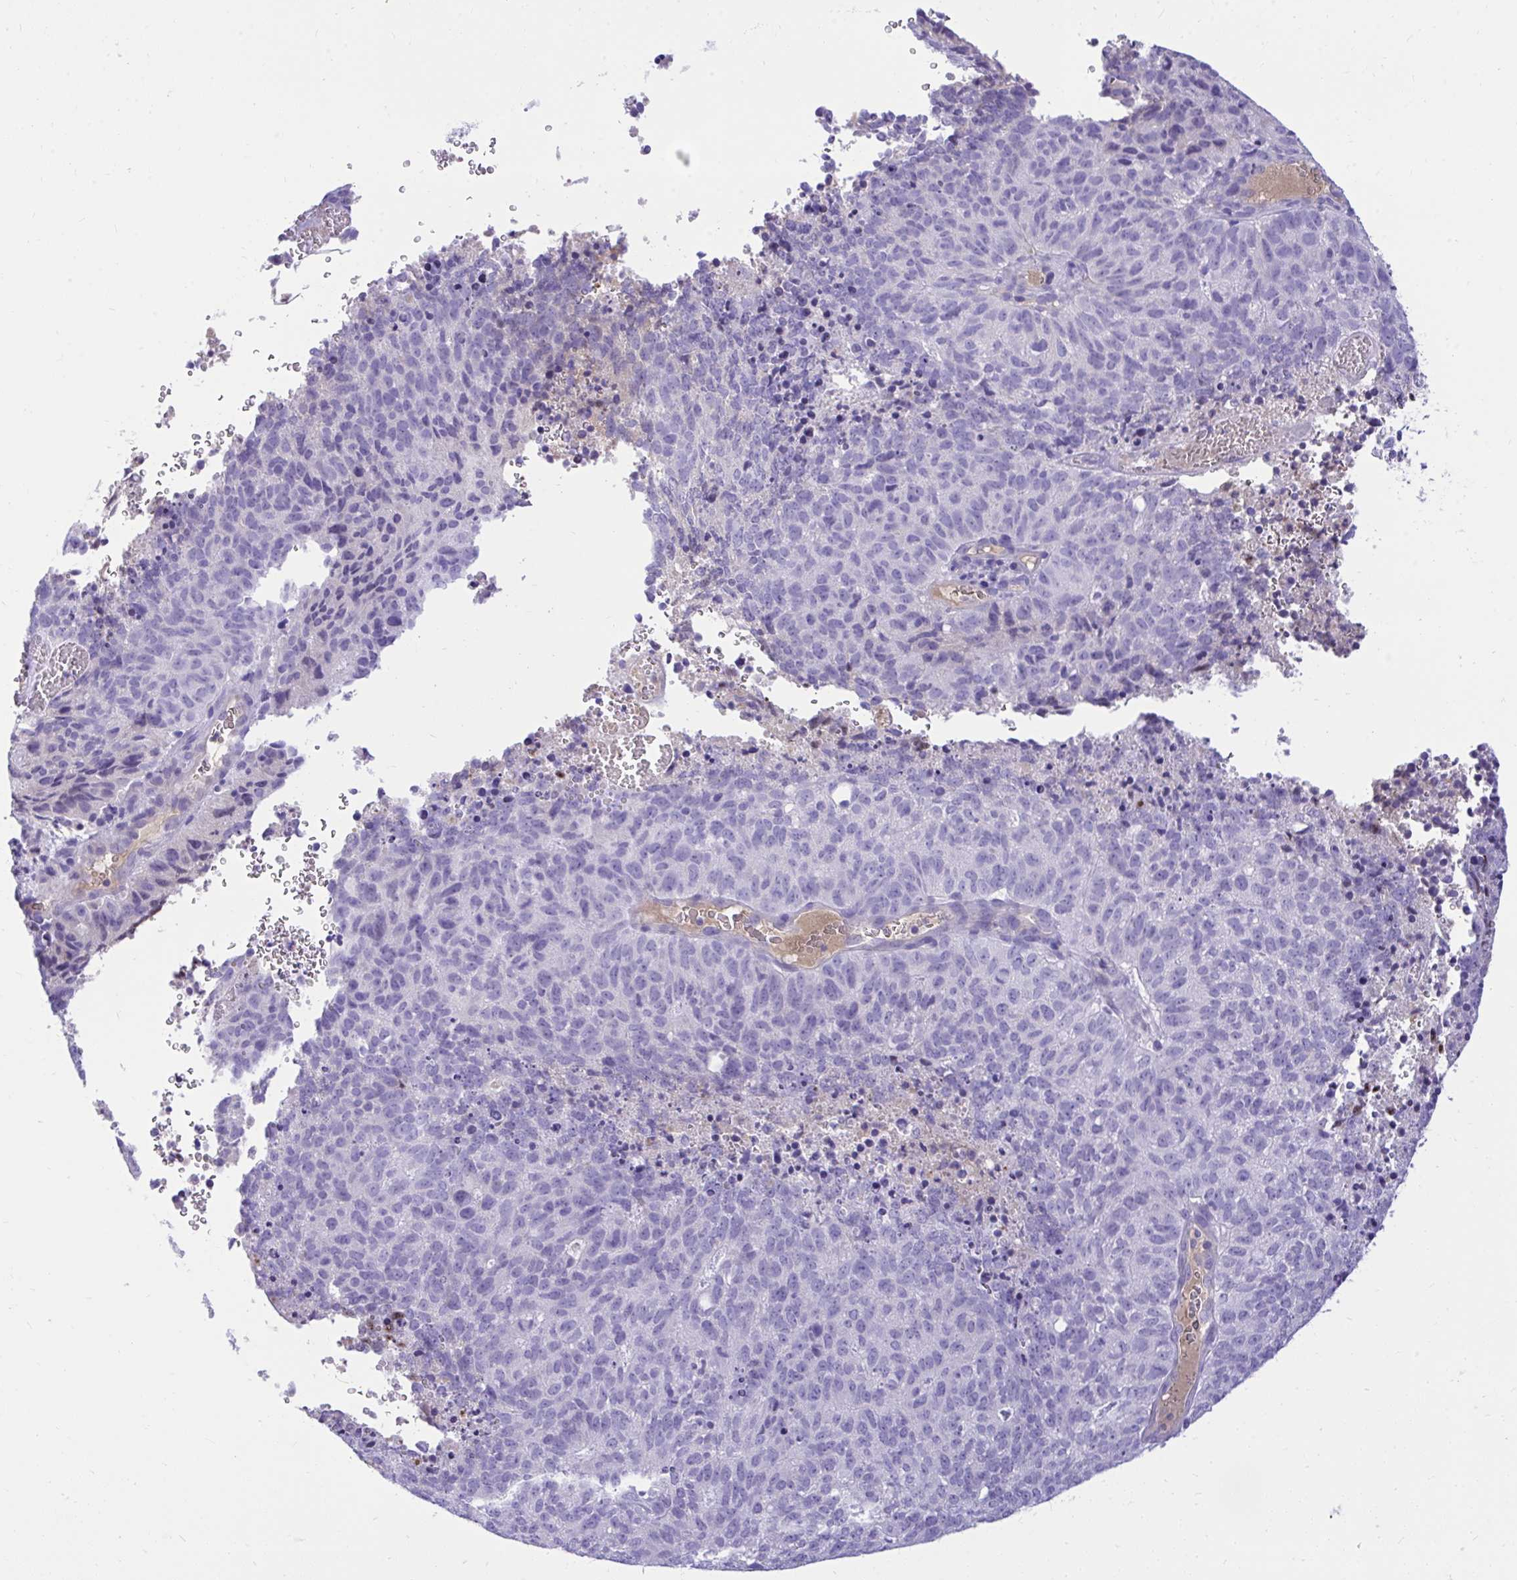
{"staining": {"intensity": "negative", "quantity": "none", "location": "none"}, "tissue": "cervical cancer", "cell_type": "Tumor cells", "image_type": "cancer", "snomed": [{"axis": "morphology", "description": "Adenocarcinoma, NOS"}, {"axis": "topography", "description": "Cervix"}], "caption": "The photomicrograph displays no significant positivity in tumor cells of cervical adenocarcinoma. The staining is performed using DAB (3,3'-diaminobenzidine) brown chromogen with nuclei counter-stained in using hematoxylin.", "gene": "HRG", "patient": {"sex": "female", "age": 38}}